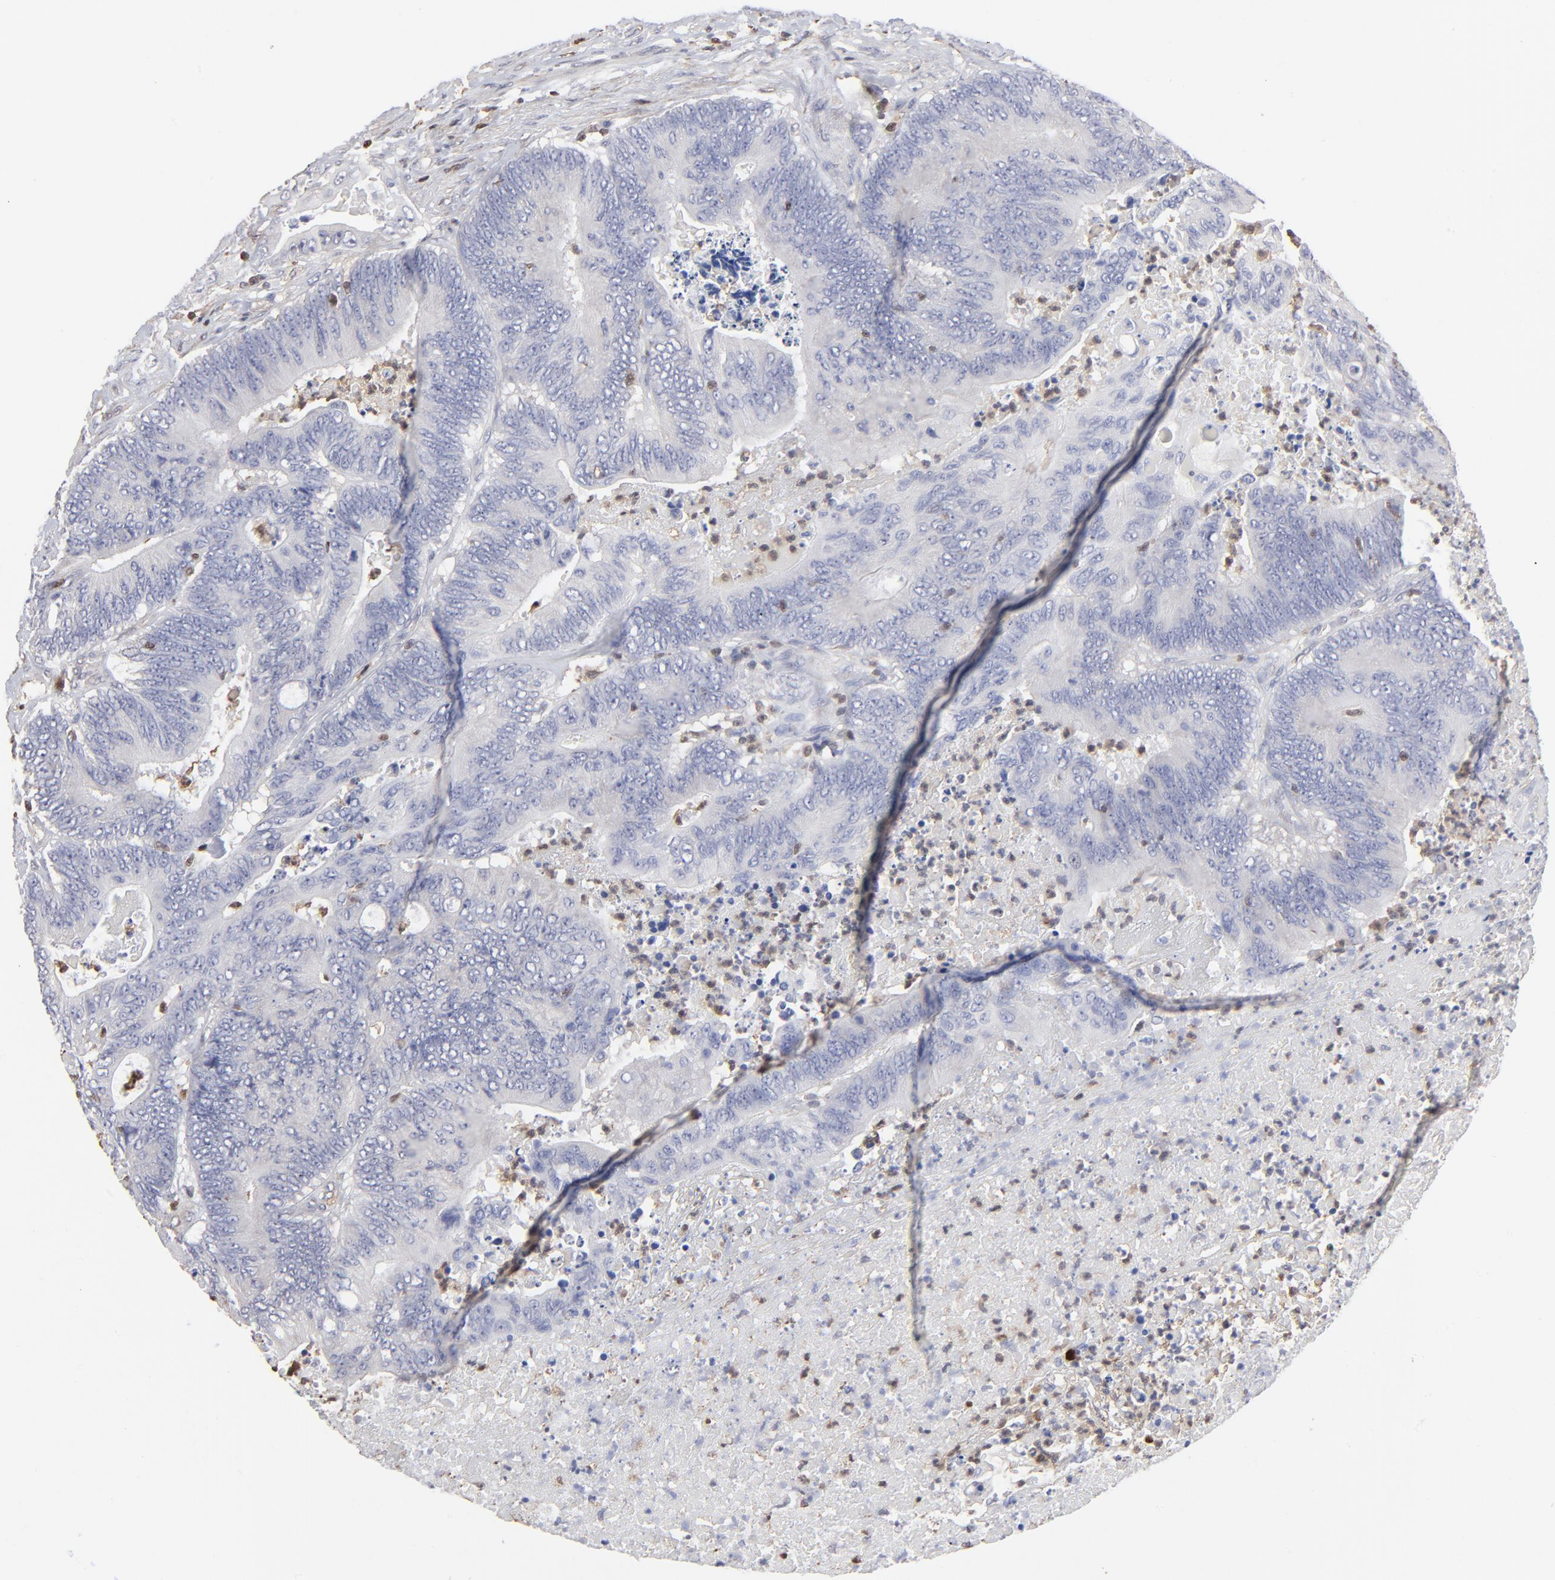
{"staining": {"intensity": "negative", "quantity": "none", "location": "none"}, "tissue": "colorectal cancer", "cell_type": "Tumor cells", "image_type": "cancer", "snomed": [{"axis": "morphology", "description": "Adenocarcinoma, NOS"}, {"axis": "topography", "description": "Colon"}], "caption": "Immunohistochemistry photomicrograph of neoplastic tissue: colorectal cancer (adenocarcinoma) stained with DAB (3,3'-diaminobenzidine) demonstrates no significant protein positivity in tumor cells. (Stains: DAB immunohistochemistry (IHC) with hematoxylin counter stain, Microscopy: brightfield microscopy at high magnification).", "gene": "TBXT", "patient": {"sex": "male", "age": 65}}